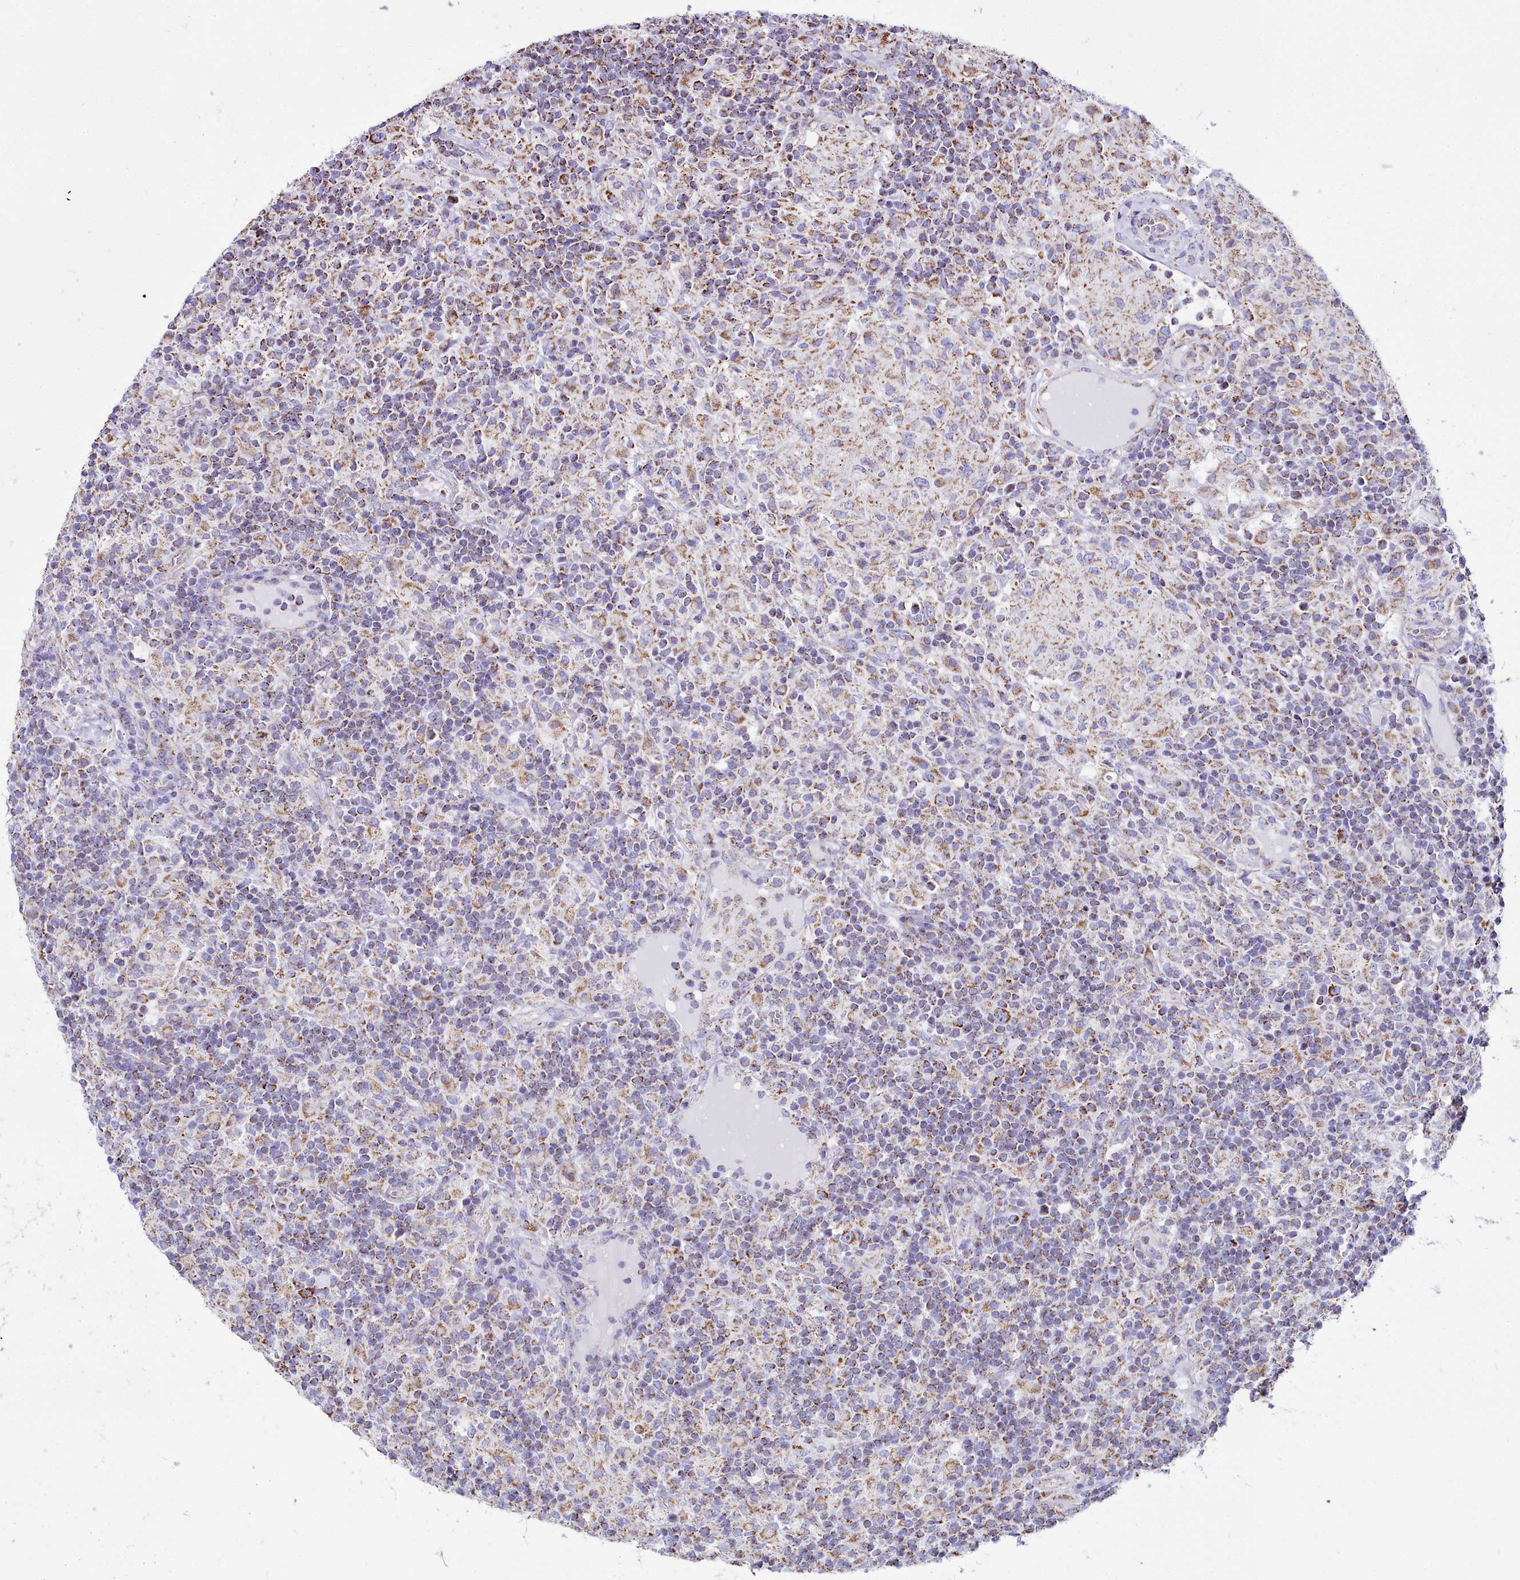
{"staining": {"intensity": "moderate", "quantity": ">75%", "location": "cytoplasmic/membranous"}, "tissue": "lymphoma", "cell_type": "Tumor cells", "image_type": "cancer", "snomed": [{"axis": "morphology", "description": "Hodgkin's disease, NOS"}, {"axis": "topography", "description": "Lymph node"}], "caption": "Immunohistochemical staining of Hodgkin's disease reveals moderate cytoplasmic/membranous protein expression in about >75% of tumor cells. (DAB = brown stain, brightfield microscopy at high magnification).", "gene": "WDFY3", "patient": {"sex": "male", "age": 70}}